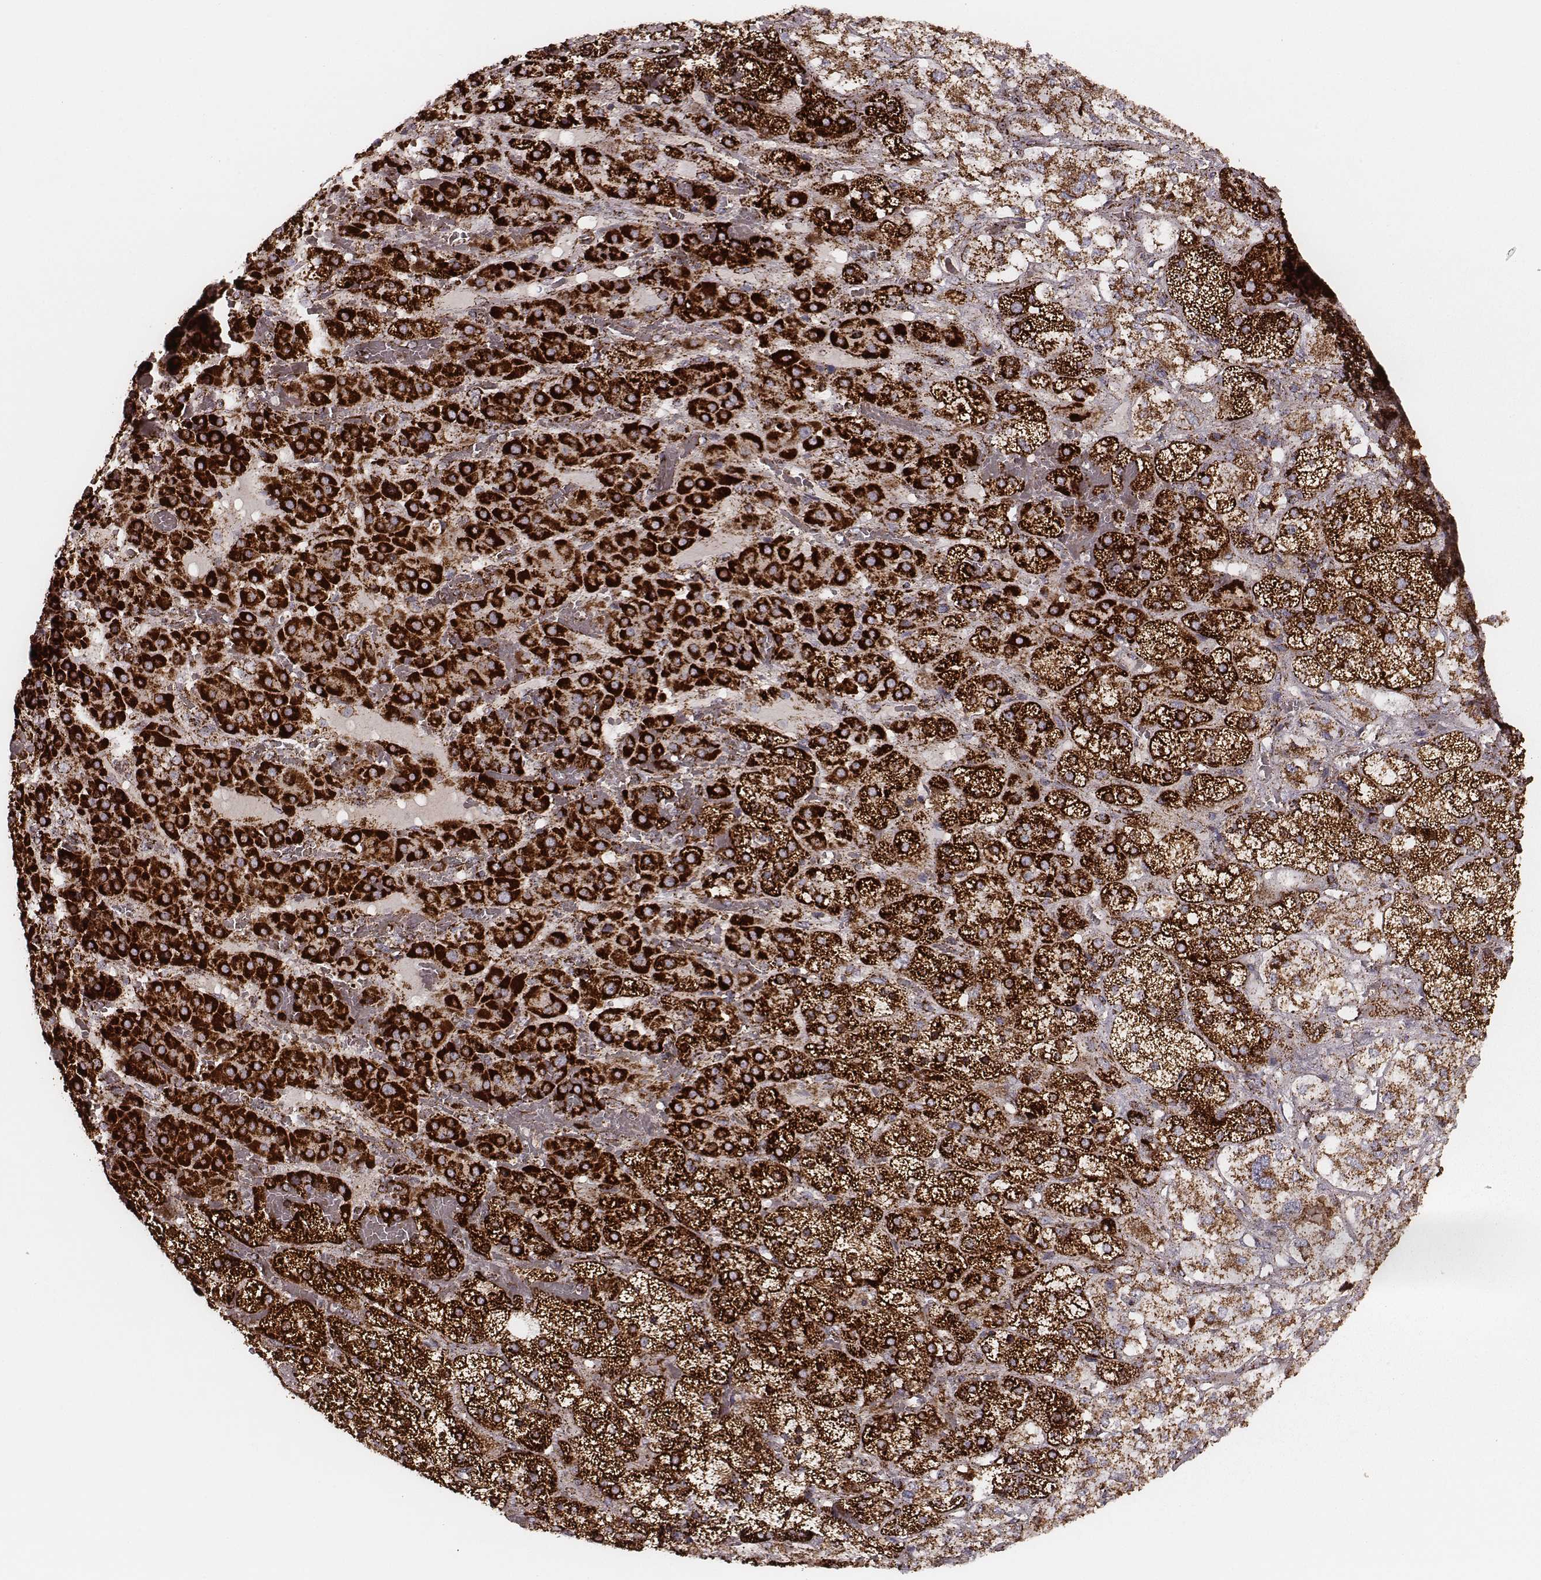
{"staining": {"intensity": "strong", "quantity": ">75%", "location": "cytoplasmic/membranous"}, "tissue": "adrenal gland", "cell_type": "Glandular cells", "image_type": "normal", "snomed": [{"axis": "morphology", "description": "Normal tissue, NOS"}, {"axis": "topography", "description": "Adrenal gland"}], "caption": "About >75% of glandular cells in normal human adrenal gland display strong cytoplasmic/membranous protein expression as visualized by brown immunohistochemical staining.", "gene": "TUFM", "patient": {"sex": "male", "age": 57}}